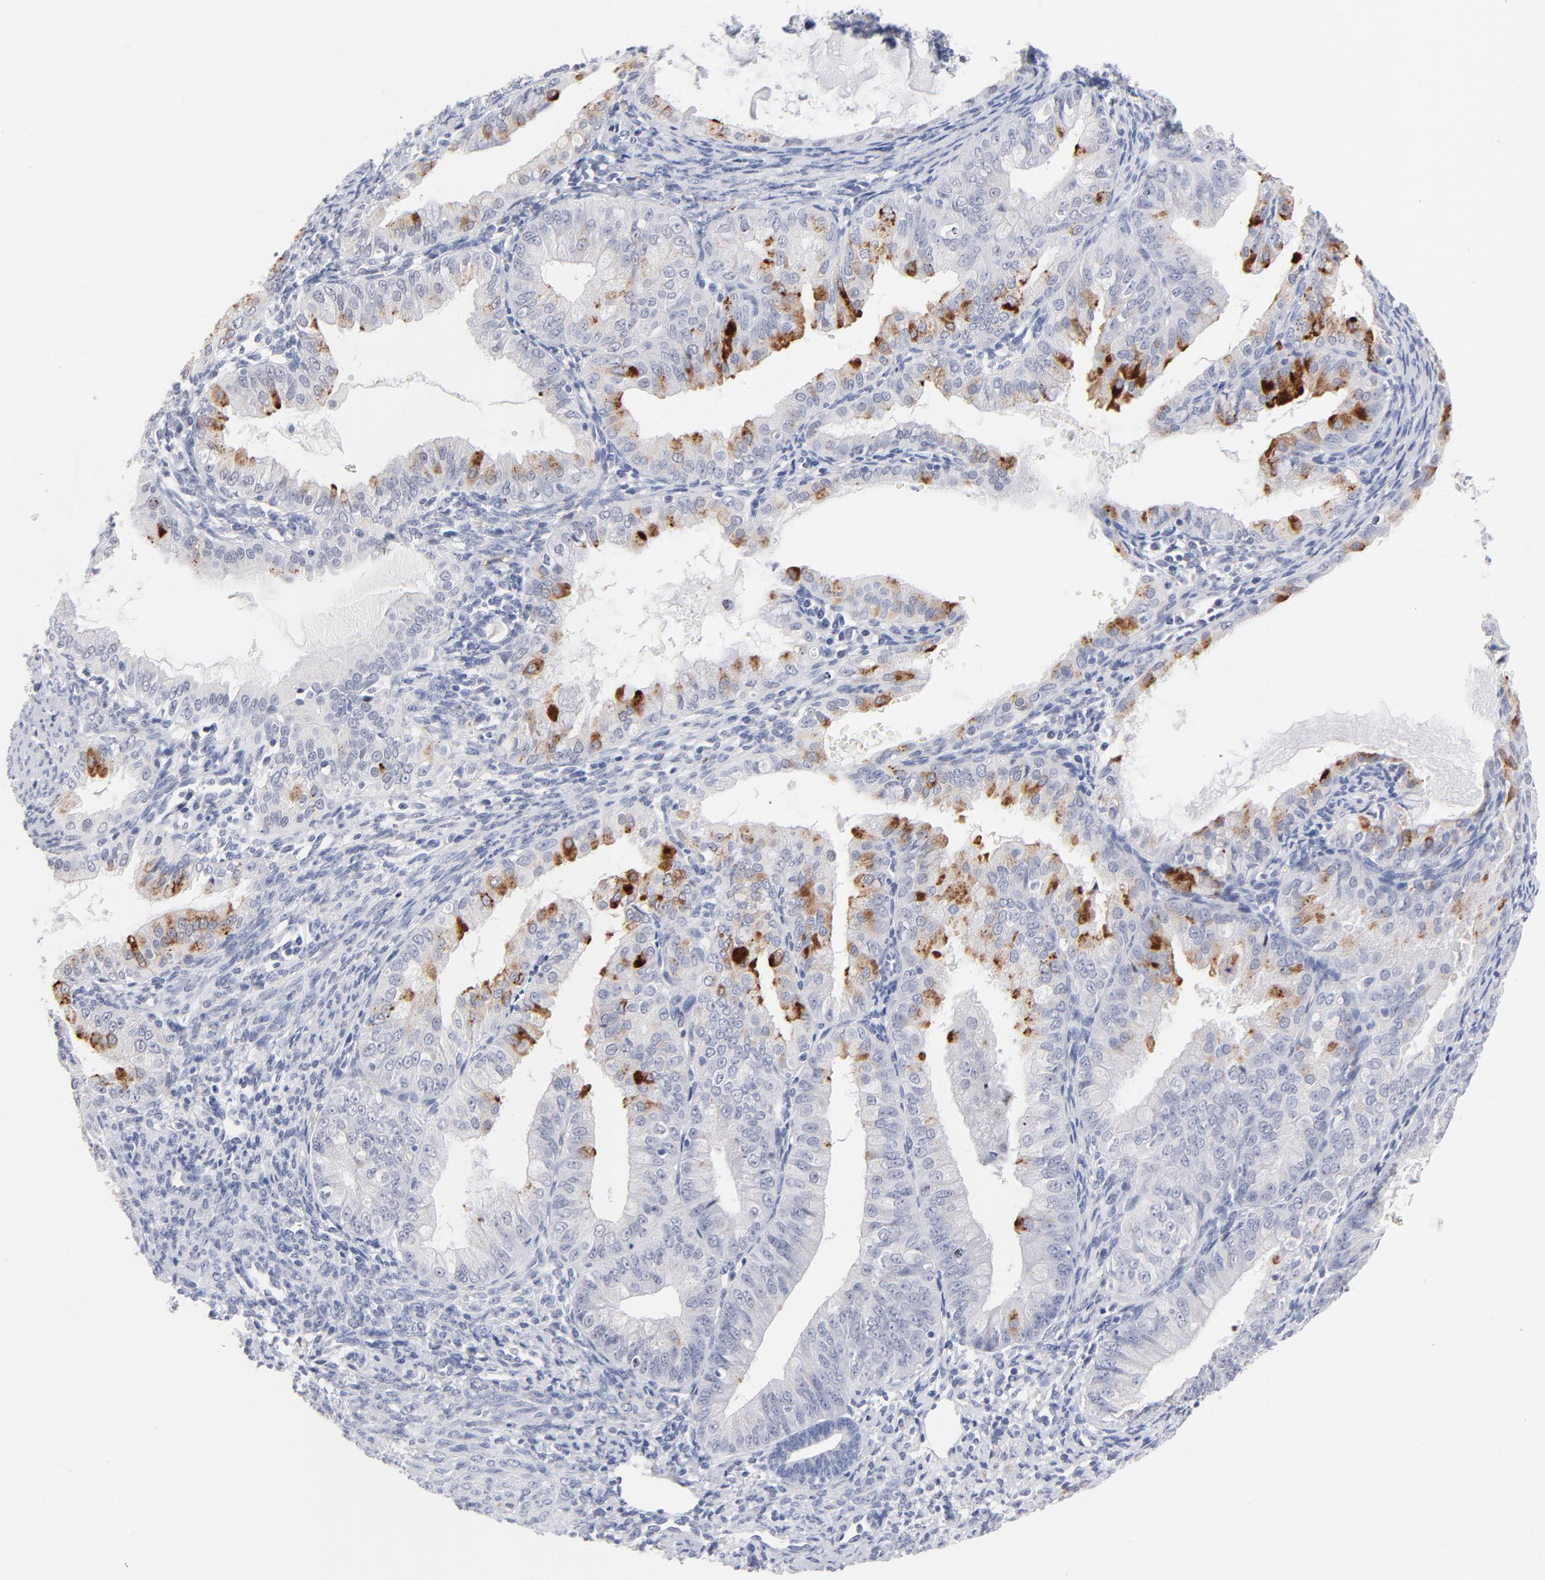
{"staining": {"intensity": "strong", "quantity": "<25%", "location": "cytoplasmic/membranous"}, "tissue": "endometrial cancer", "cell_type": "Tumor cells", "image_type": "cancer", "snomed": [{"axis": "morphology", "description": "Adenocarcinoma, NOS"}, {"axis": "topography", "description": "Endometrium"}], "caption": "A micrograph of endometrial adenocarcinoma stained for a protein displays strong cytoplasmic/membranous brown staining in tumor cells. The staining was performed using DAB (3,3'-diaminobenzidine) to visualize the protein expression in brown, while the nuclei were stained in blue with hematoxylin (Magnification: 20x).", "gene": "KHNYN", "patient": {"sex": "female", "age": 76}}